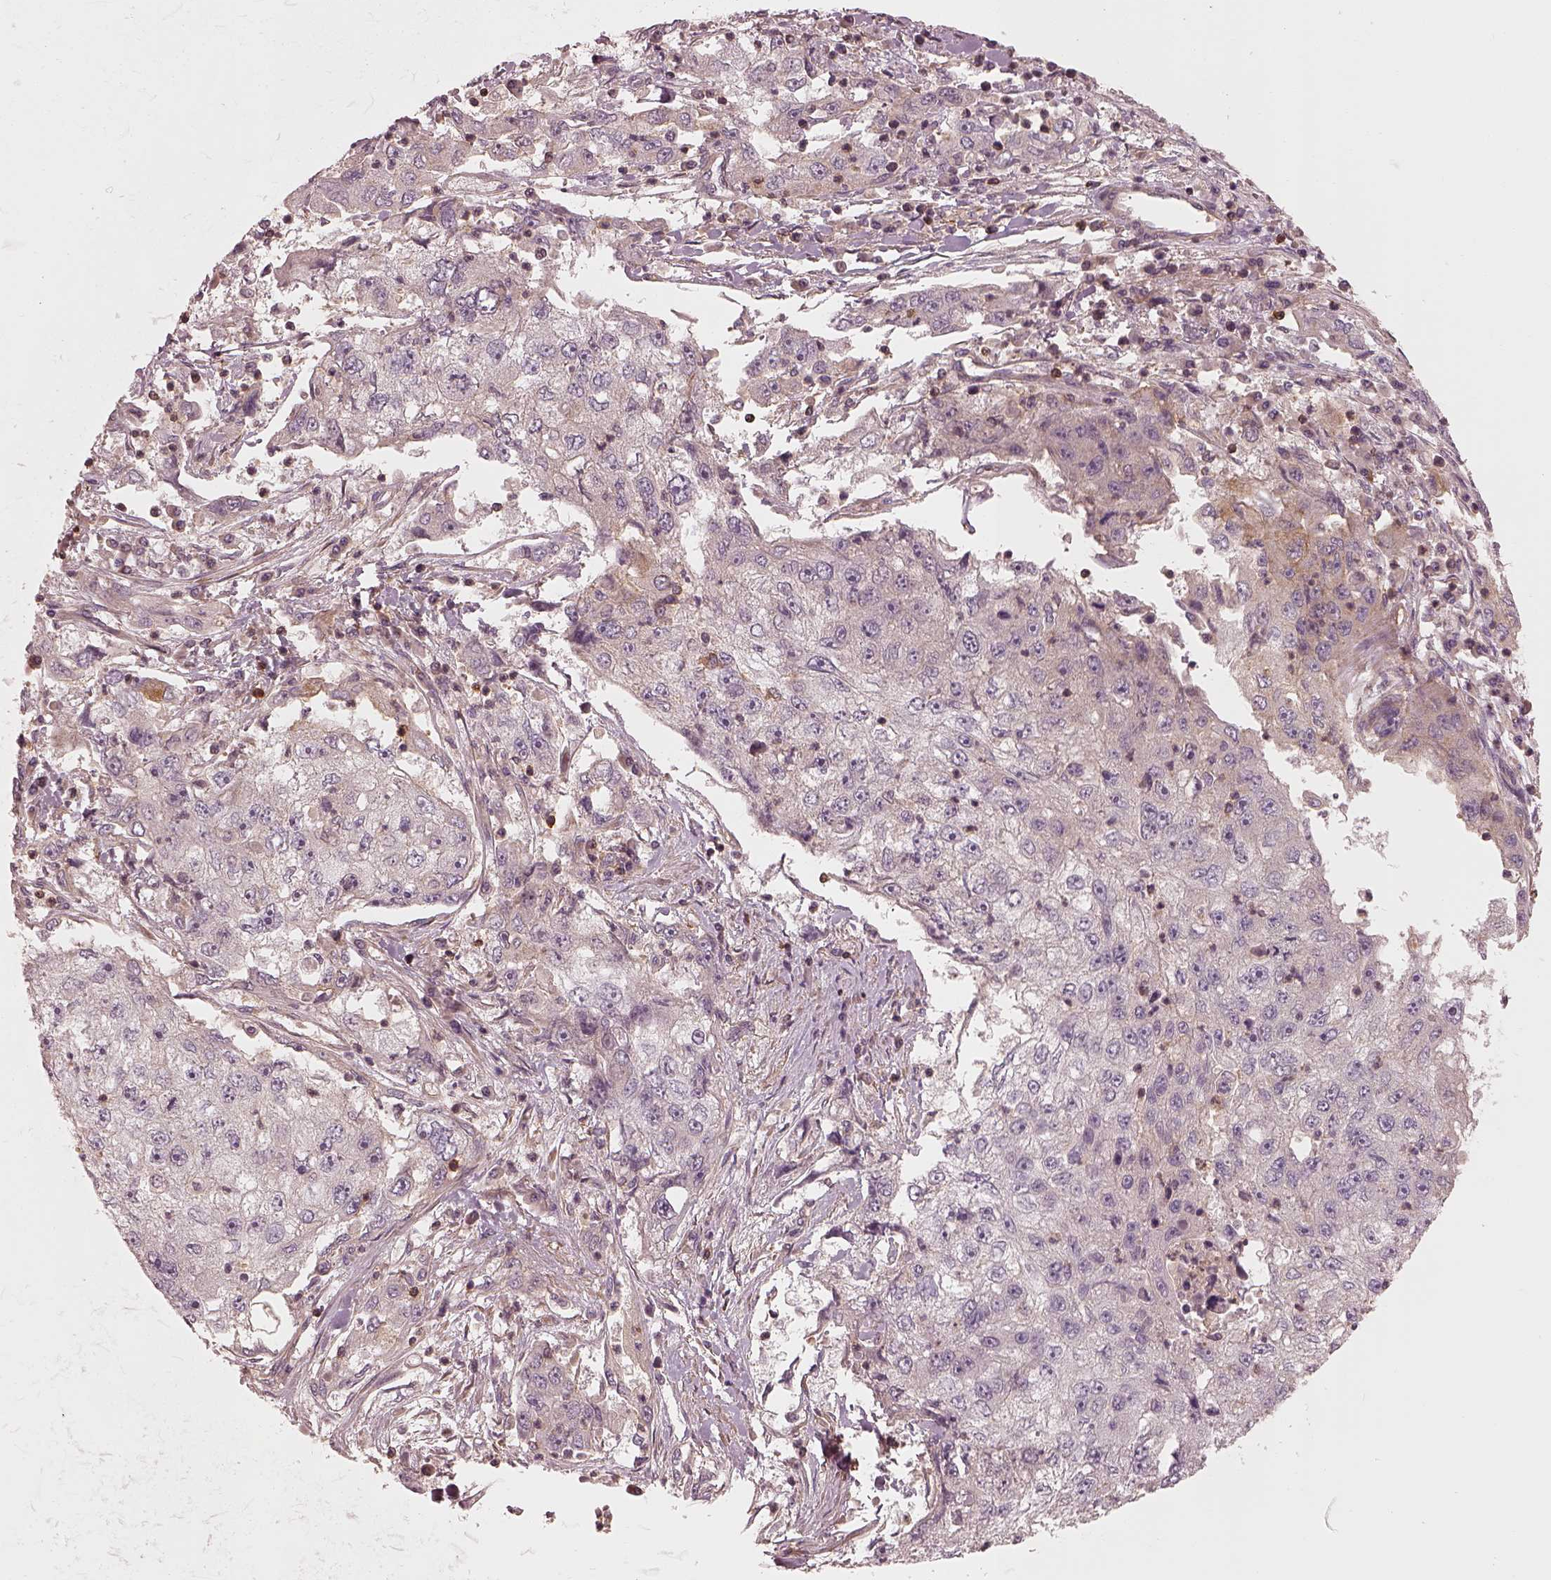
{"staining": {"intensity": "negative", "quantity": "none", "location": "none"}, "tissue": "cervical cancer", "cell_type": "Tumor cells", "image_type": "cancer", "snomed": [{"axis": "morphology", "description": "Squamous cell carcinoma, NOS"}, {"axis": "topography", "description": "Cervix"}], "caption": "This is an immunohistochemistry (IHC) photomicrograph of human squamous cell carcinoma (cervical). There is no positivity in tumor cells.", "gene": "FAM107B", "patient": {"sex": "female", "age": 36}}